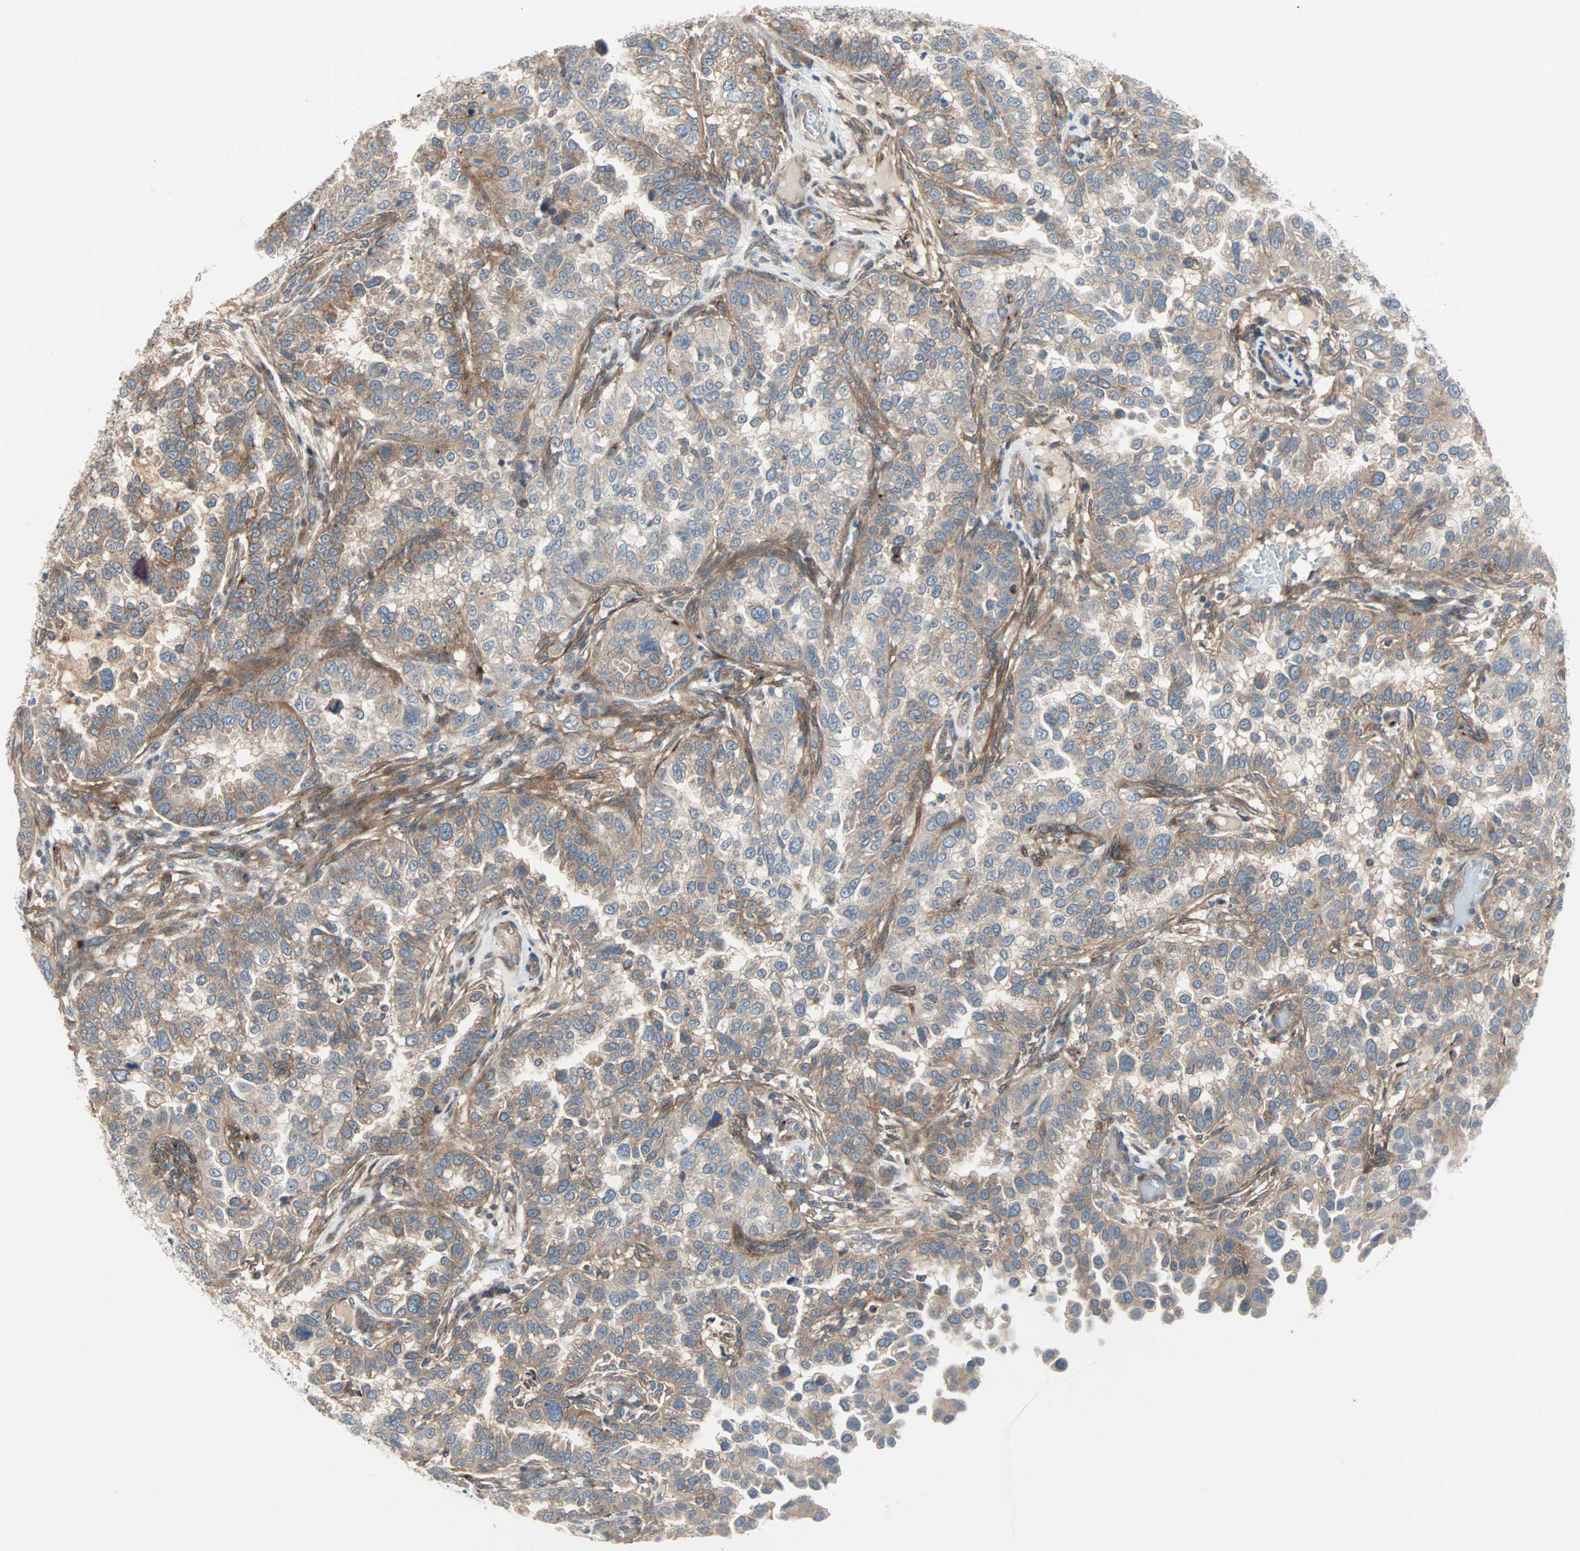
{"staining": {"intensity": "moderate", "quantity": "25%-75%", "location": "cytoplasmic/membranous"}, "tissue": "endometrial cancer", "cell_type": "Tumor cells", "image_type": "cancer", "snomed": [{"axis": "morphology", "description": "Adenocarcinoma, NOS"}, {"axis": "topography", "description": "Endometrium"}], "caption": "This image reveals immunohistochemistry staining of human endometrial cancer (adenocarcinoma), with medium moderate cytoplasmic/membranous staining in about 25%-75% of tumor cells.", "gene": "PDE8A", "patient": {"sex": "female", "age": 85}}